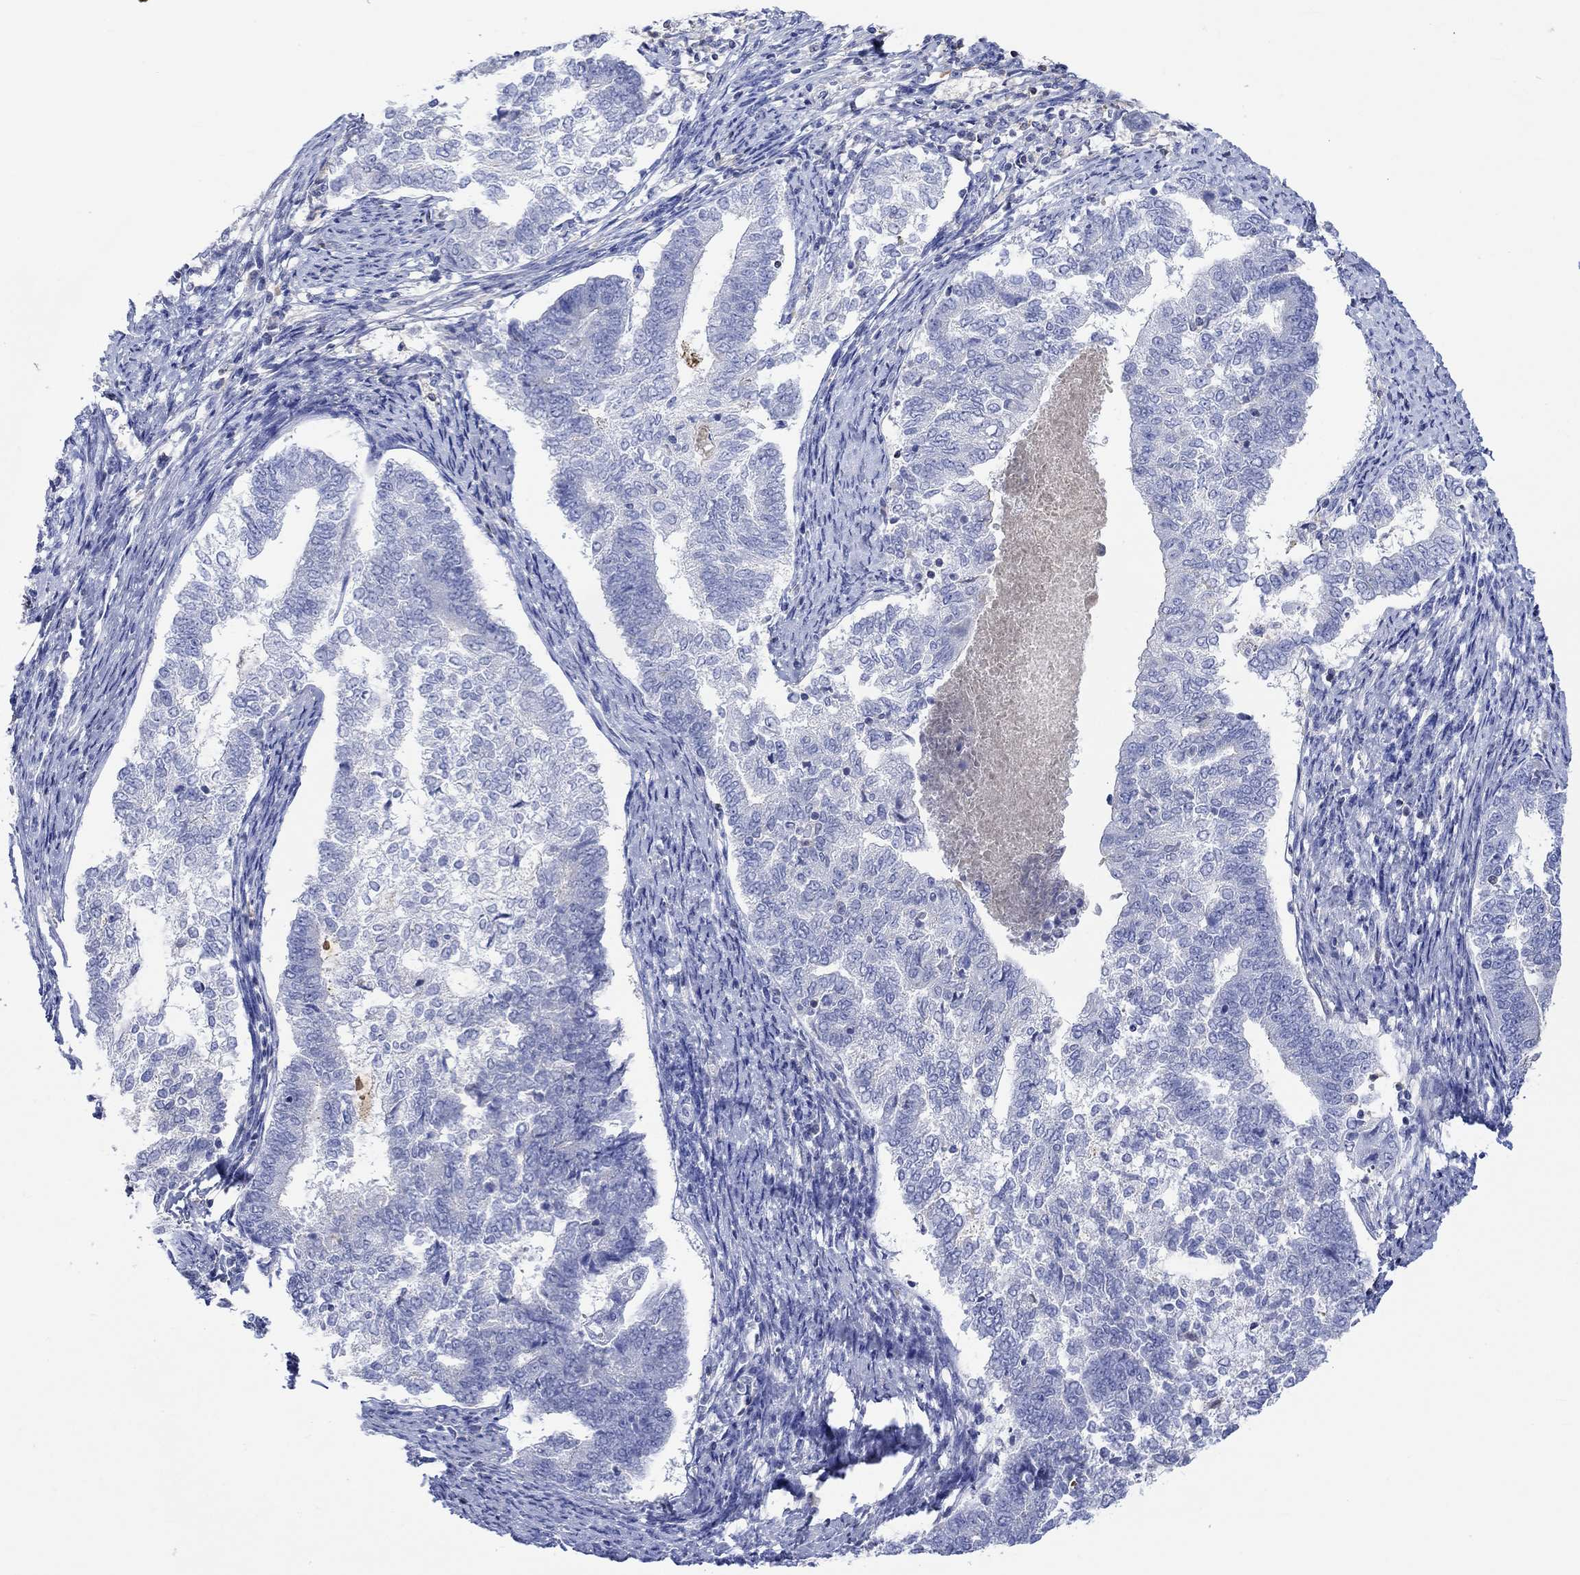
{"staining": {"intensity": "negative", "quantity": "none", "location": "none"}, "tissue": "endometrial cancer", "cell_type": "Tumor cells", "image_type": "cancer", "snomed": [{"axis": "morphology", "description": "Adenocarcinoma, NOS"}, {"axis": "topography", "description": "Endometrium"}], "caption": "Image shows no significant protein expression in tumor cells of endometrial cancer.", "gene": "GCM1", "patient": {"sex": "female", "age": 65}}